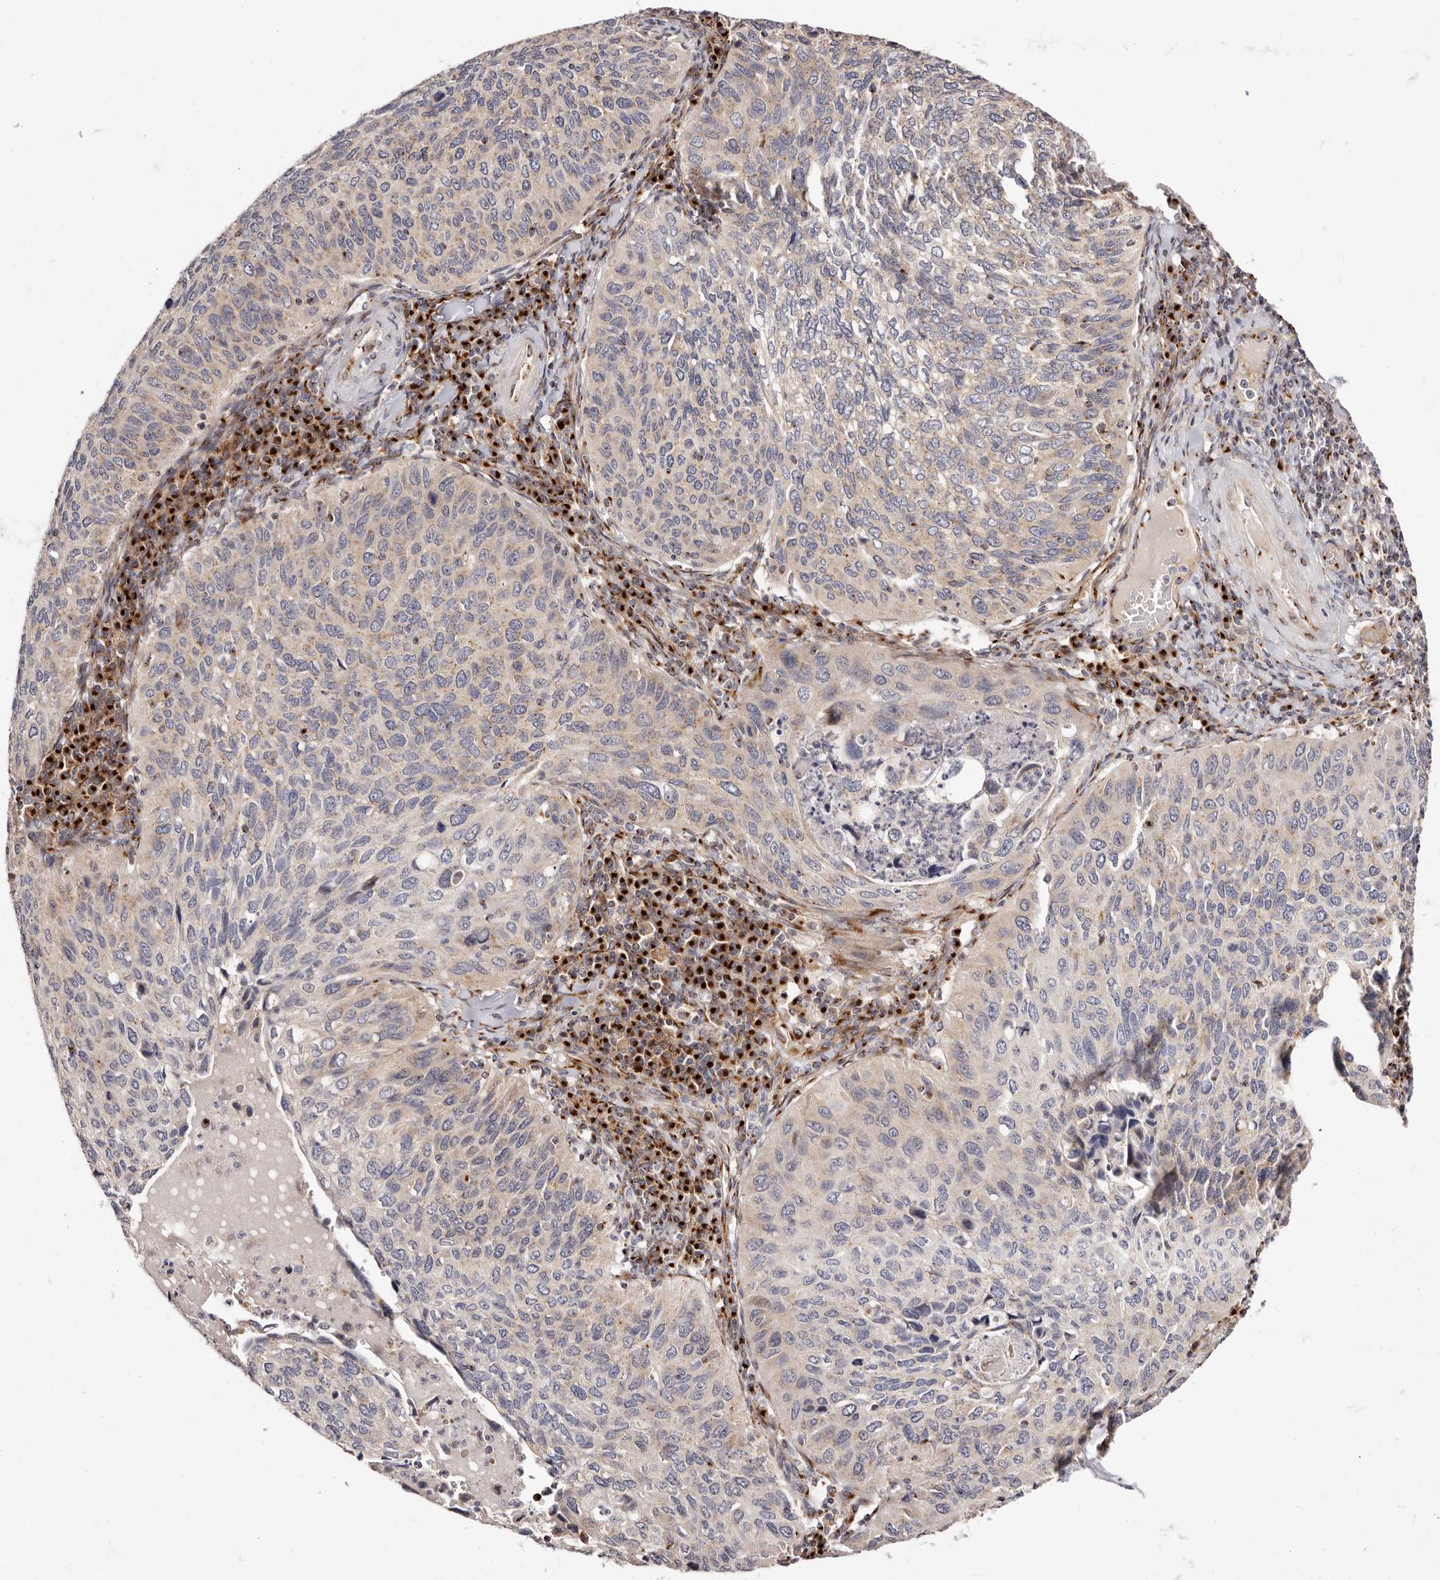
{"staining": {"intensity": "weak", "quantity": "<25%", "location": "cytoplasmic/membranous"}, "tissue": "cervical cancer", "cell_type": "Tumor cells", "image_type": "cancer", "snomed": [{"axis": "morphology", "description": "Squamous cell carcinoma, NOS"}, {"axis": "topography", "description": "Cervix"}], "caption": "The IHC histopathology image has no significant positivity in tumor cells of cervical cancer tissue.", "gene": "MAPK6", "patient": {"sex": "female", "age": 38}}